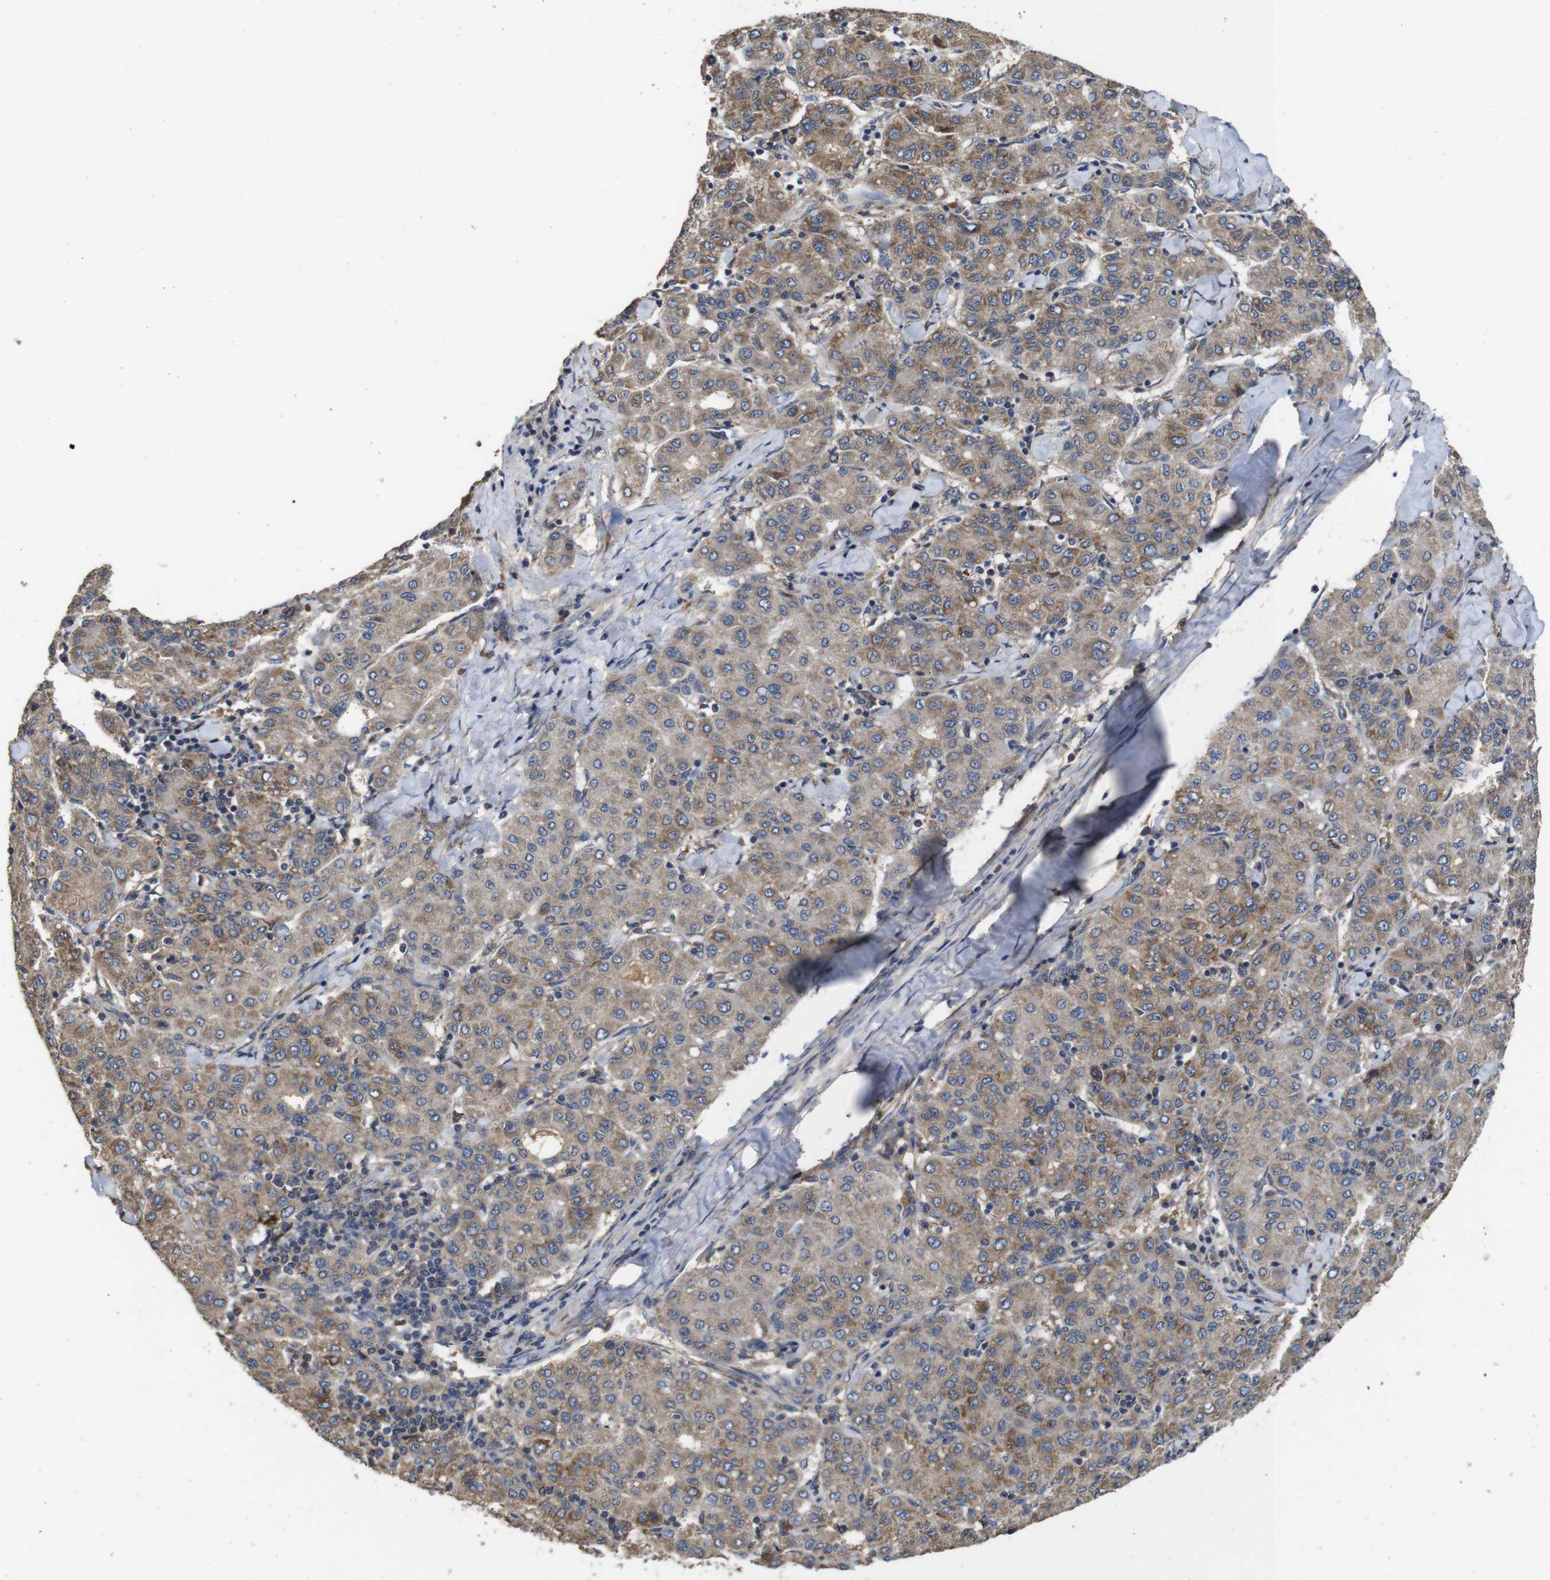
{"staining": {"intensity": "moderate", "quantity": ">75%", "location": "cytoplasmic/membranous"}, "tissue": "liver cancer", "cell_type": "Tumor cells", "image_type": "cancer", "snomed": [{"axis": "morphology", "description": "Carcinoma, Hepatocellular, NOS"}, {"axis": "topography", "description": "Liver"}], "caption": "High-magnification brightfield microscopy of liver cancer stained with DAB (3,3'-diaminobenzidine) (brown) and counterstained with hematoxylin (blue). tumor cells exhibit moderate cytoplasmic/membranous expression is seen in approximately>75% of cells. The staining was performed using DAB (3,3'-diaminobenzidine) to visualize the protein expression in brown, while the nuclei were stained in blue with hematoxylin (Magnification: 20x).", "gene": "ARHGAP24", "patient": {"sex": "male", "age": 65}}